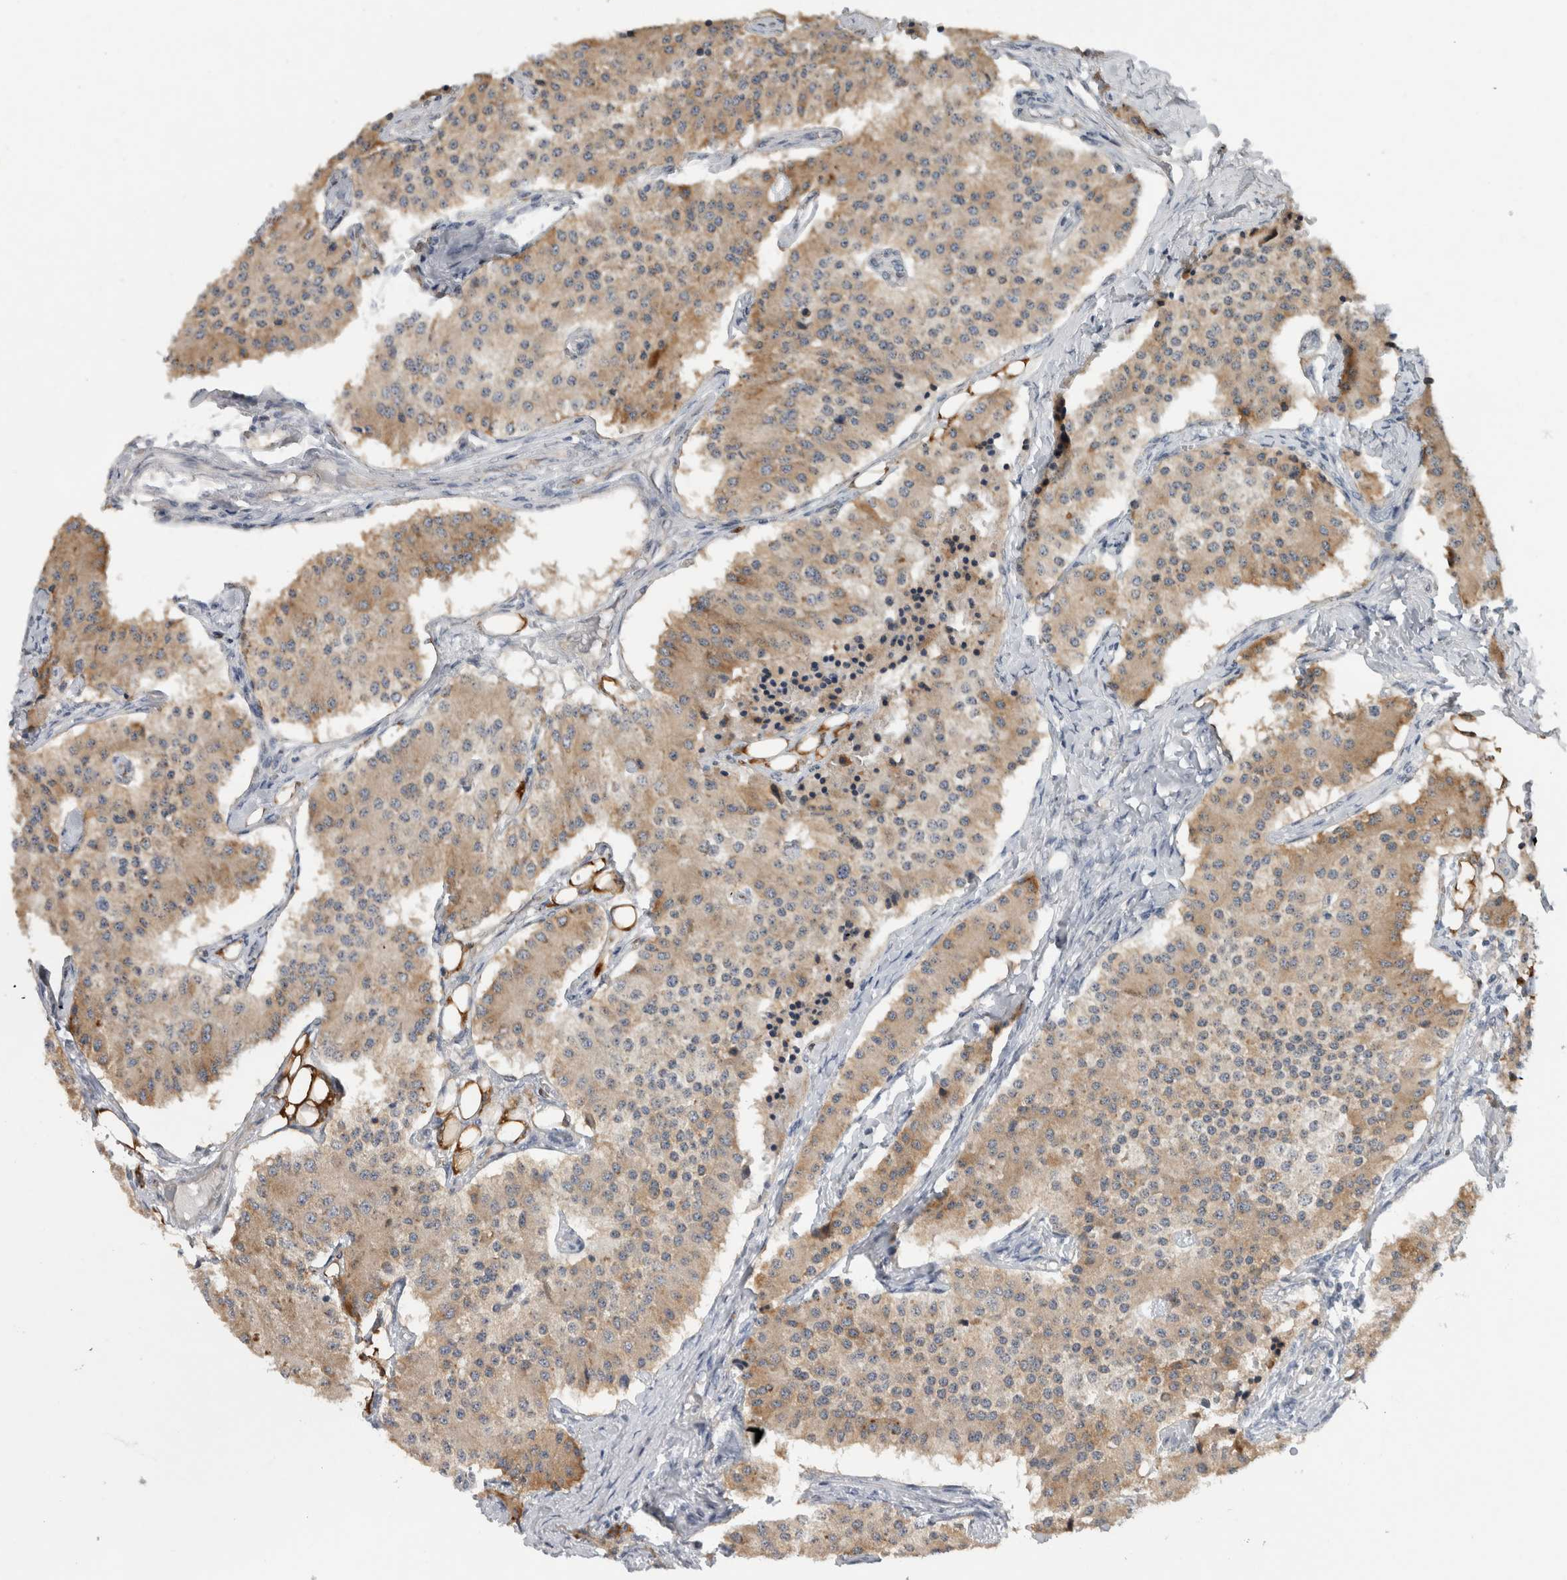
{"staining": {"intensity": "weak", "quantity": ">75%", "location": "cytoplasmic/membranous"}, "tissue": "carcinoid", "cell_type": "Tumor cells", "image_type": "cancer", "snomed": [{"axis": "morphology", "description": "Carcinoid, malignant, NOS"}, {"axis": "topography", "description": "Colon"}], "caption": "High-magnification brightfield microscopy of carcinoid stained with DAB (3,3'-diaminobenzidine) (brown) and counterstained with hematoxylin (blue). tumor cells exhibit weak cytoplasmic/membranous staining is present in about>75% of cells.", "gene": "PRXL2A", "patient": {"sex": "female", "age": 52}}